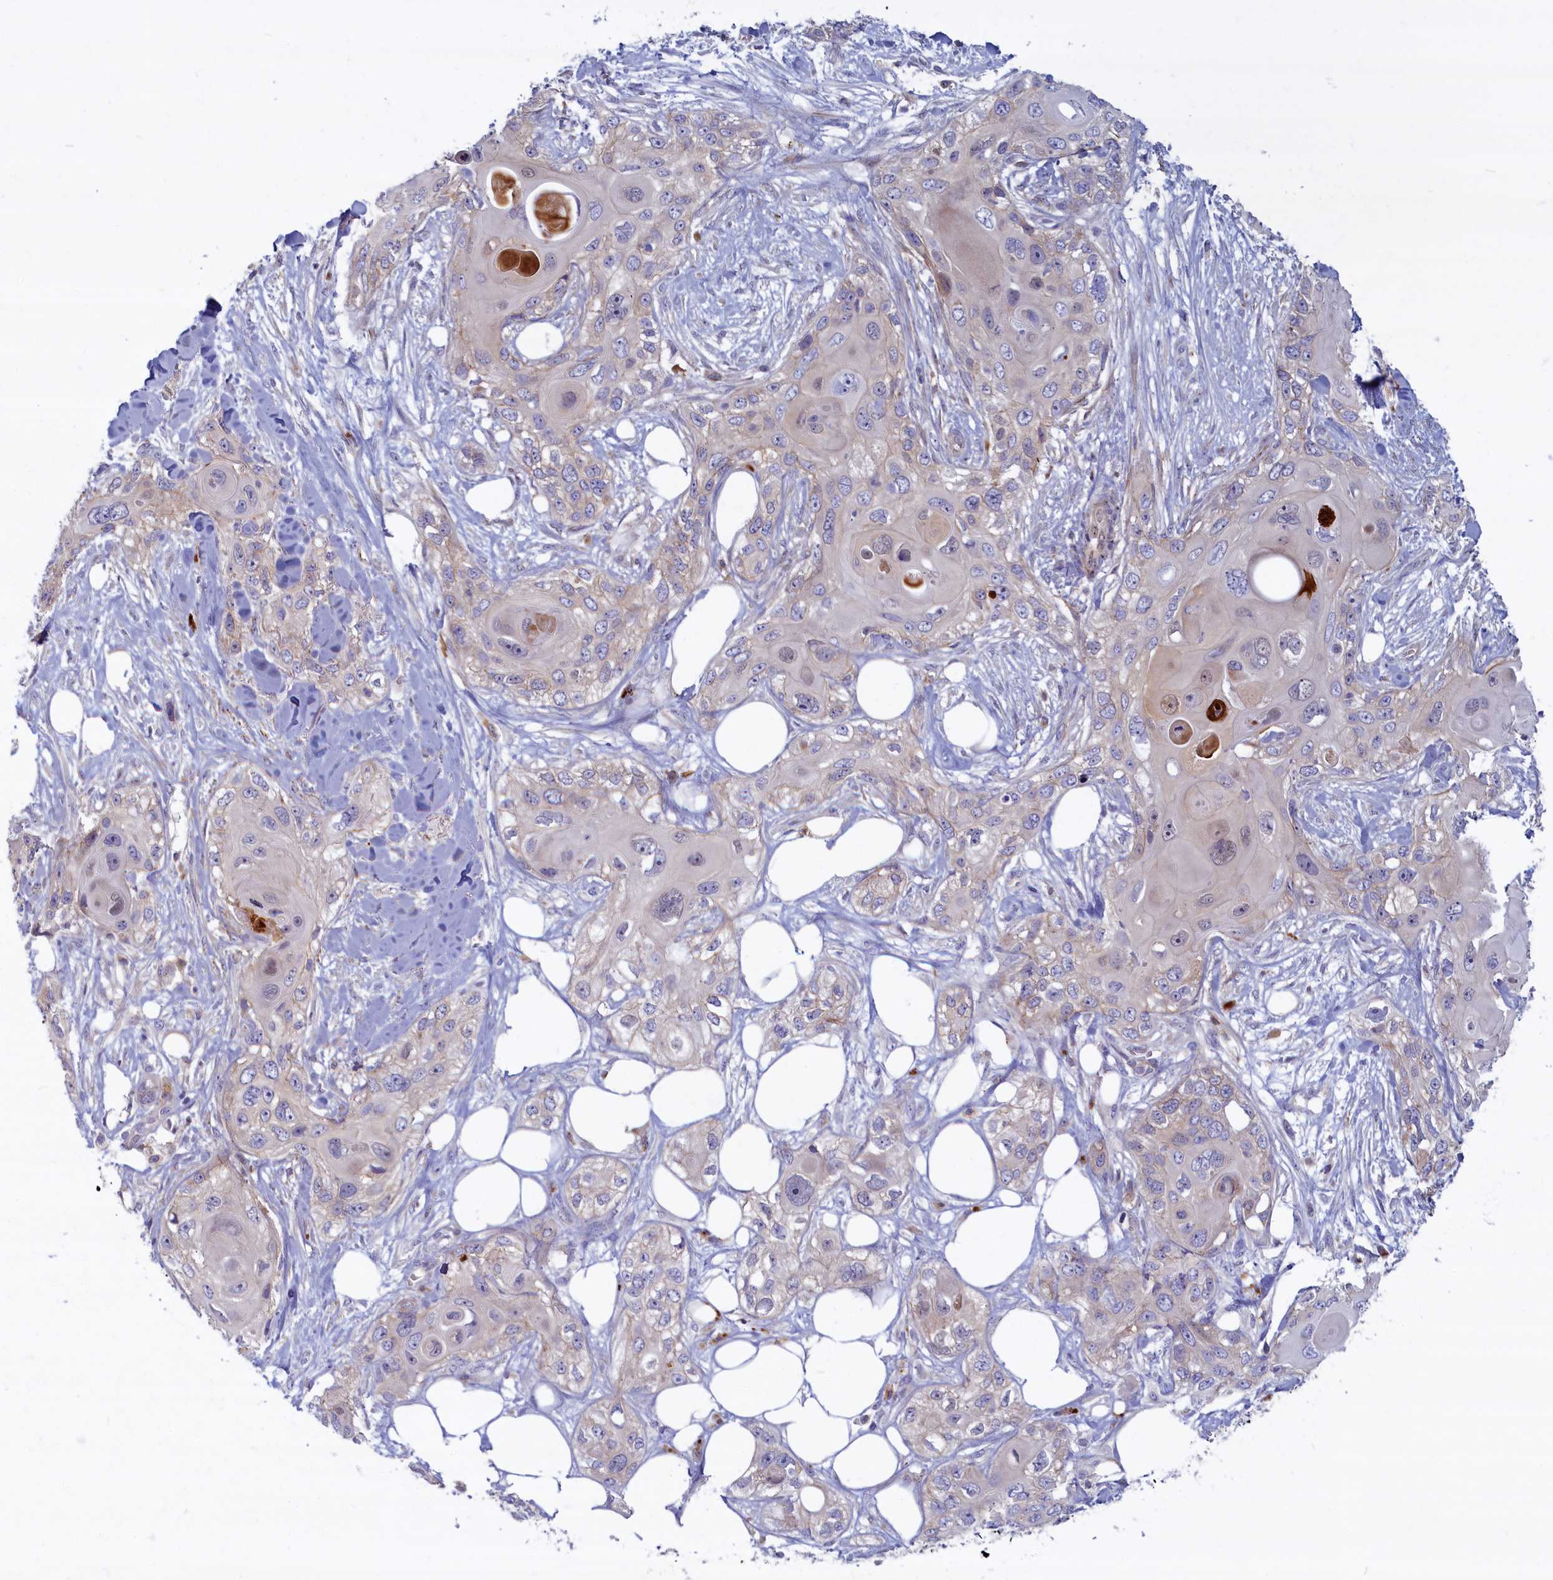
{"staining": {"intensity": "negative", "quantity": "none", "location": "none"}, "tissue": "skin cancer", "cell_type": "Tumor cells", "image_type": "cancer", "snomed": [{"axis": "morphology", "description": "Normal tissue, NOS"}, {"axis": "morphology", "description": "Squamous cell carcinoma, NOS"}, {"axis": "topography", "description": "Skin"}], "caption": "Immunohistochemistry (IHC) of skin cancer (squamous cell carcinoma) reveals no positivity in tumor cells. (DAB (3,3'-diaminobenzidine) IHC, high magnification).", "gene": "FCSK", "patient": {"sex": "male", "age": 72}}